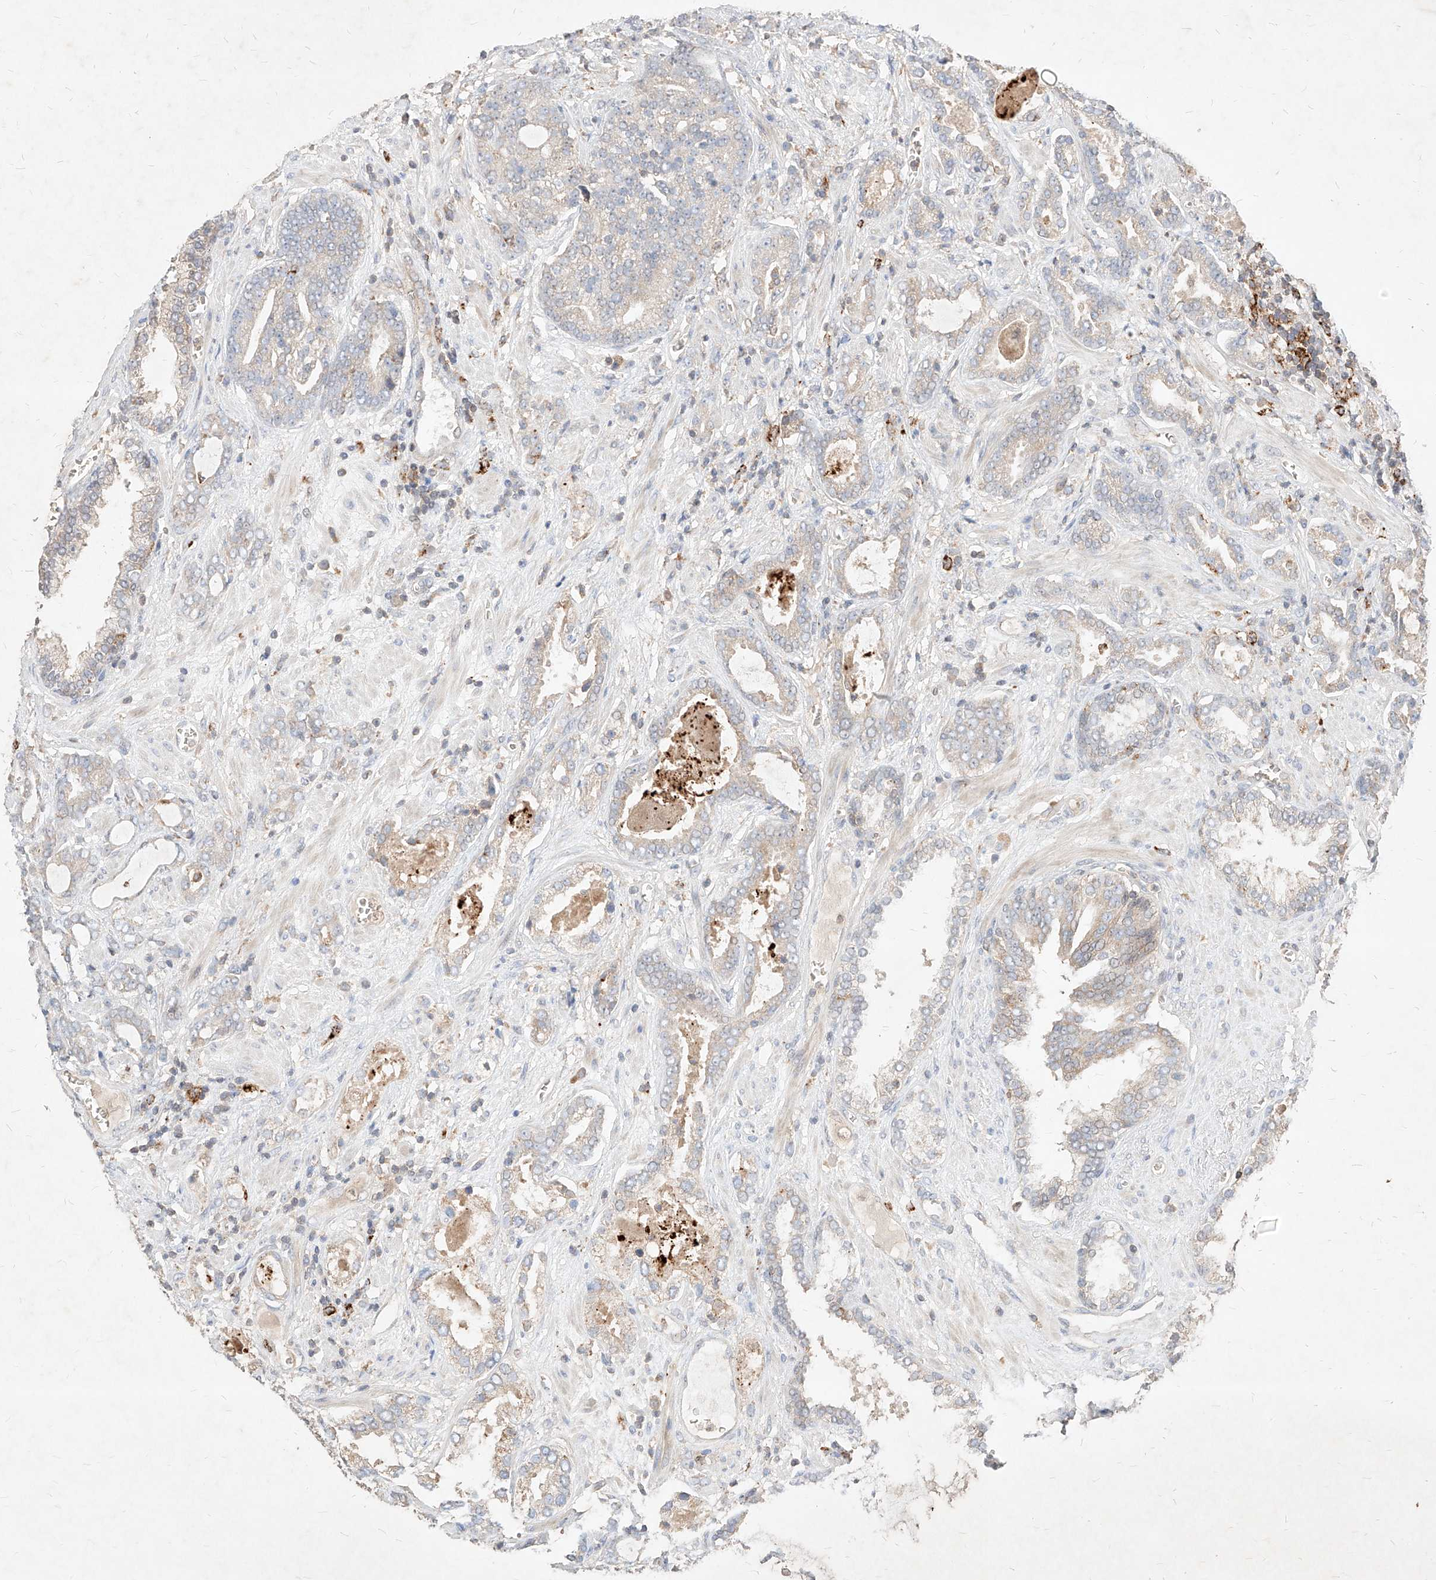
{"staining": {"intensity": "negative", "quantity": "none", "location": "none"}, "tissue": "prostate cancer", "cell_type": "Tumor cells", "image_type": "cancer", "snomed": [{"axis": "morphology", "description": "Adenocarcinoma, High grade"}, {"axis": "topography", "description": "Prostate and seminal vesicle, NOS"}], "caption": "Histopathology image shows no protein staining in tumor cells of adenocarcinoma (high-grade) (prostate) tissue. (IHC, brightfield microscopy, high magnification).", "gene": "TSNAX", "patient": {"sex": "male", "age": 67}}